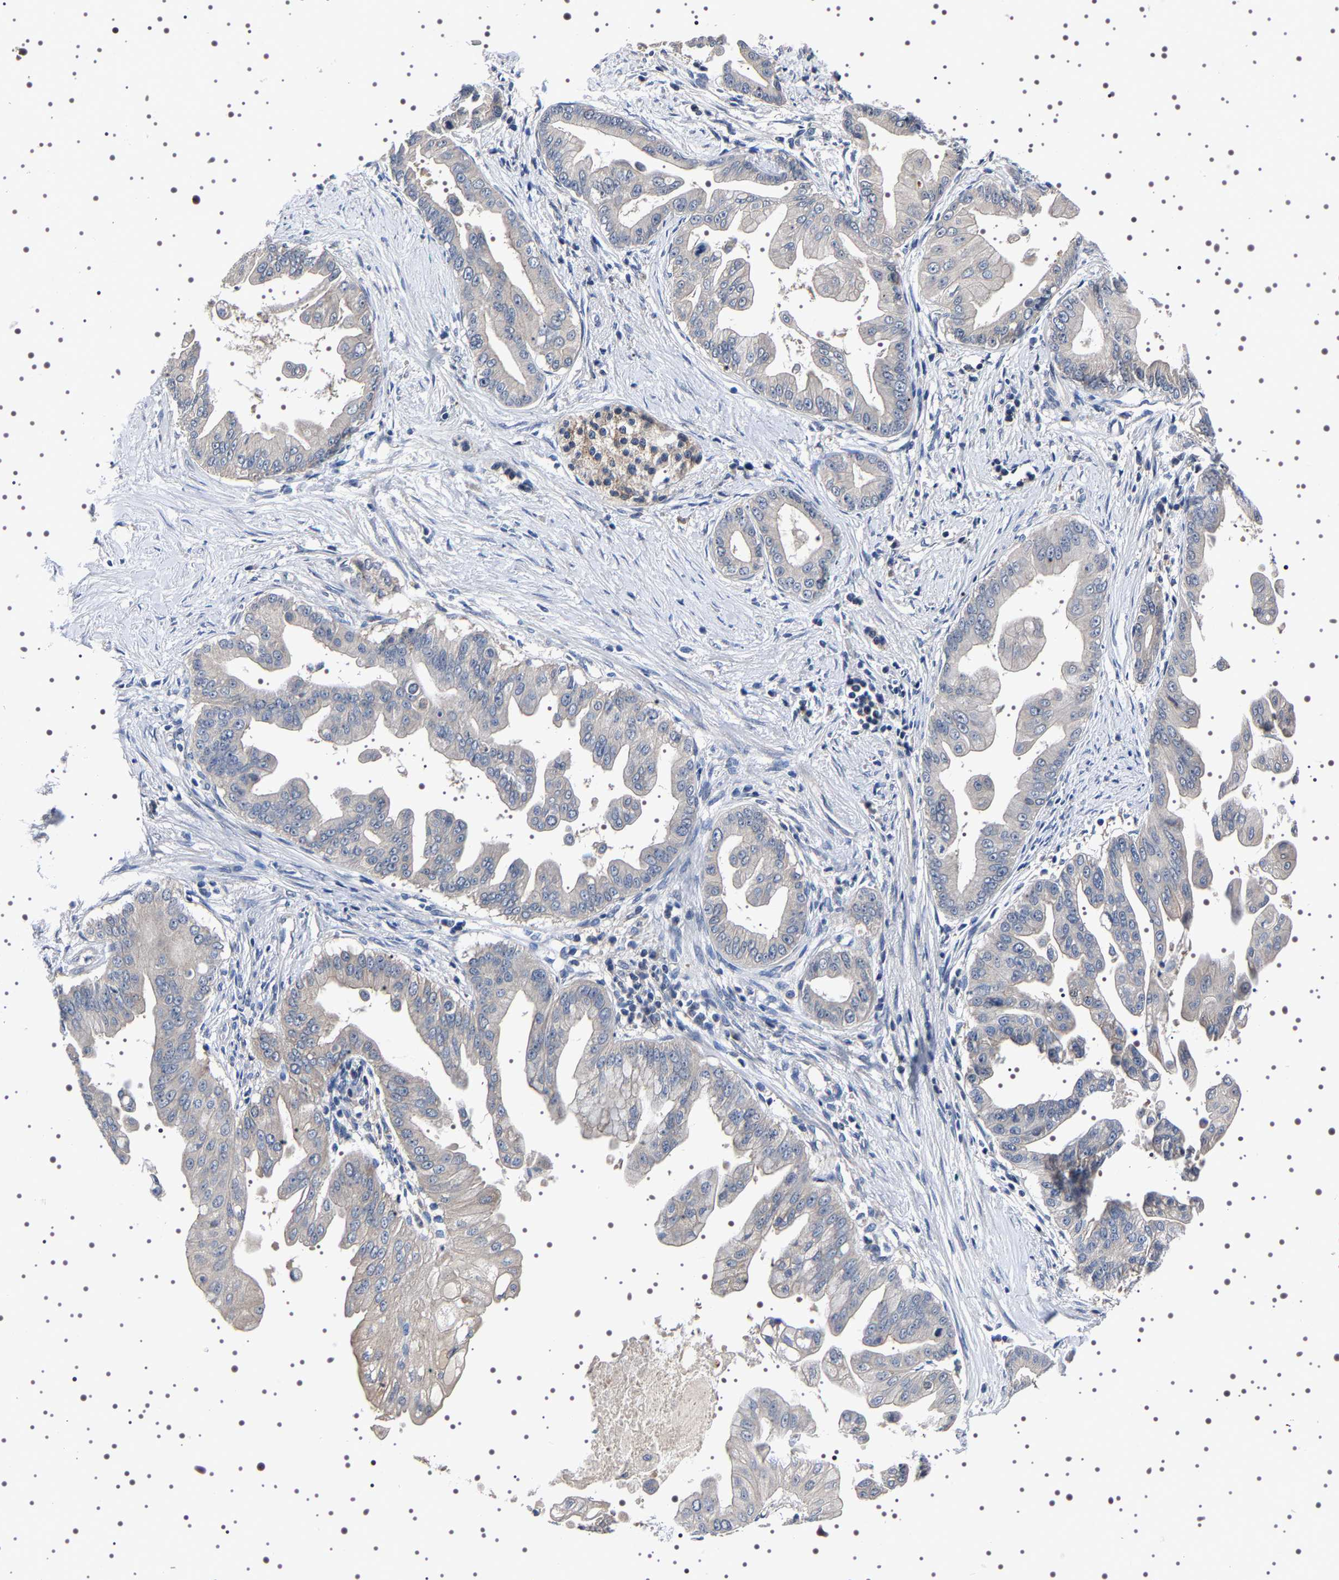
{"staining": {"intensity": "weak", "quantity": "<25%", "location": "cytoplasmic/membranous"}, "tissue": "pancreatic cancer", "cell_type": "Tumor cells", "image_type": "cancer", "snomed": [{"axis": "morphology", "description": "Adenocarcinoma, NOS"}, {"axis": "topography", "description": "Pancreas"}], "caption": "High magnification brightfield microscopy of adenocarcinoma (pancreatic) stained with DAB (3,3'-diaminobenzidine) (brown) and counterstained with hematoxylin (blue): tumor cells show no significant expression.", "gene": "TARBP1", "patient": {"sex": "female", "age": 75}}